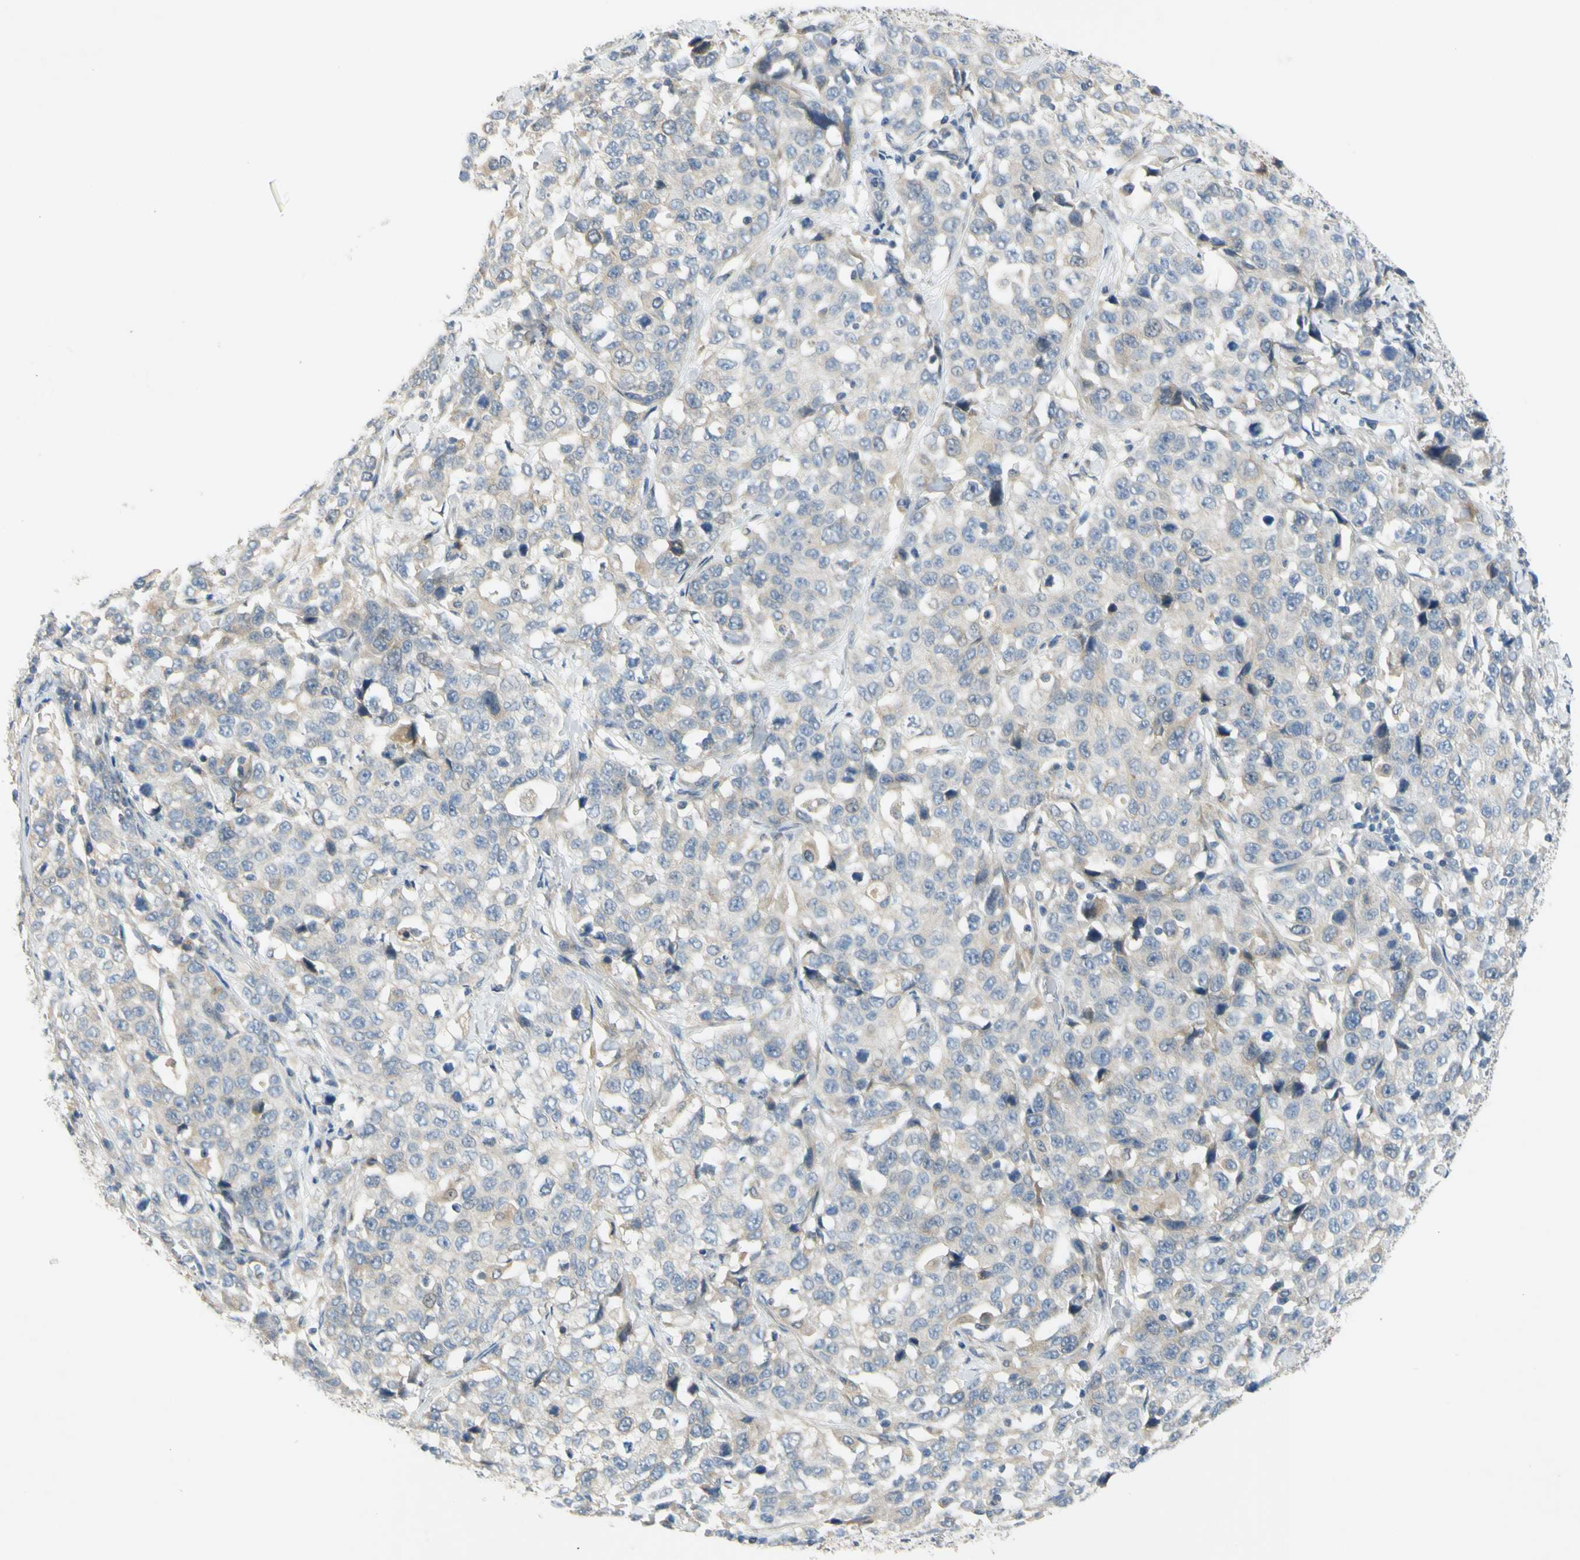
{"staining": {"intensity": "weak", "quantity": "<25%", "location": "cytoplasmic/membranous"}, "tissue": "stomach cancer", "cell_type": "Tumor cells", "image_type": "cancer", "snomed": [{"axis": "morphology", "description": "Normal tissue, NOS"}, {"axis": "morphology", "description": "Adenocarcinoma, NOS"}, {"axis": "topography", "description": "Stomach"}], "caption": "The immunohistochemistry (IHC) photomicrograph has no significant staining in tumor cells of stomach cancer tissue. (DAB IHC, high magnification).", "gene": "CCNB2", "patient": {"sex": "male", "age": 48}}